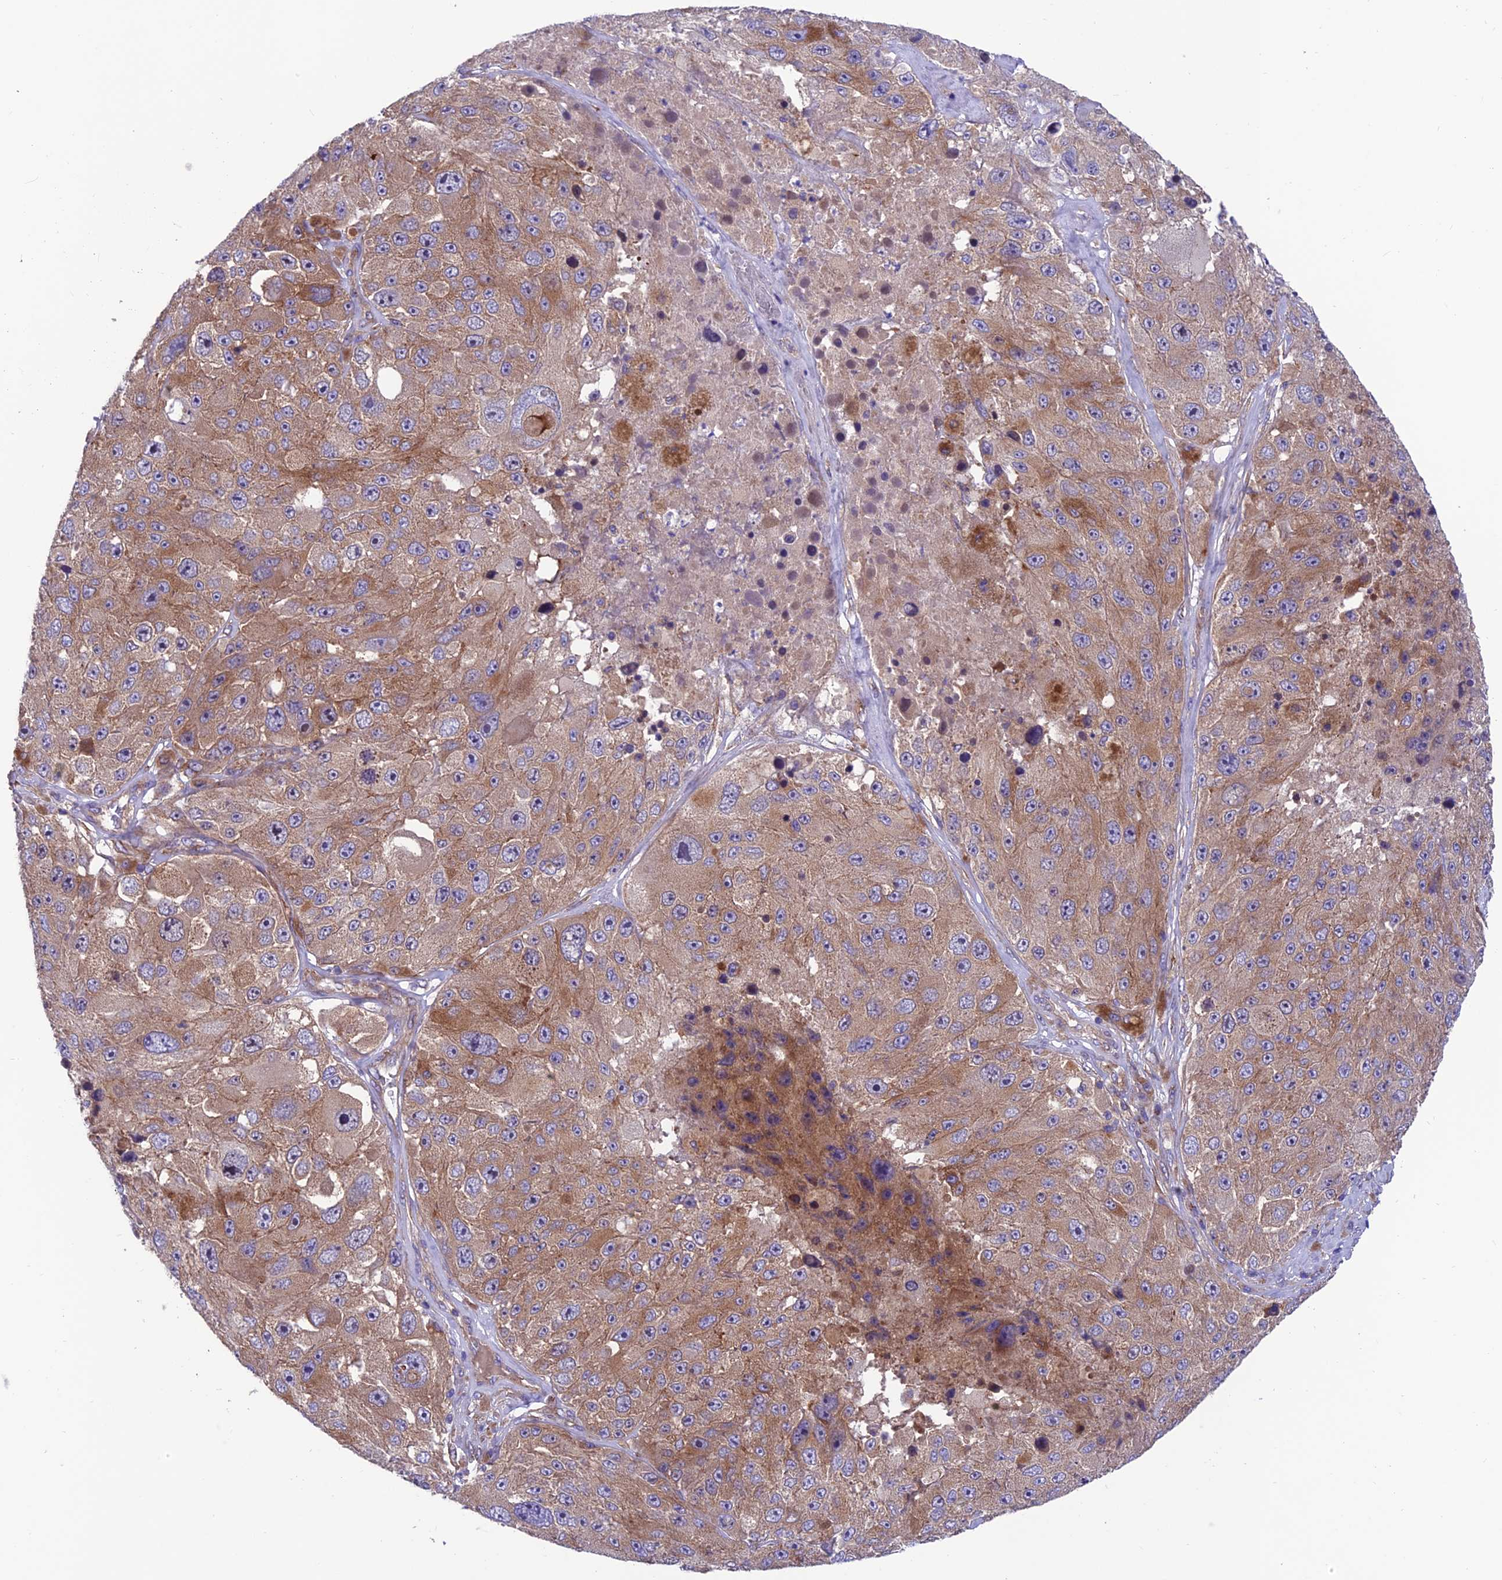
{"staining": {"intensity": "moderate", "quantity": ">75%", "location": "cytoplasmic/membranous"}, "tissue": "melanoma", "cell_type": "Tumor cells", "image_type": "cancer", "snomed": [{"axis": "morphology", "description": "Malignant melanoma, Metastatic site"}, {"axis": "topography", "description": "Lymph node"}], "caption": "Immunohistochemistry of melanoma demonstrates medium levels of moderate cytoplasmic/membranous positivity in about >75% of tumor cells.", "gene": "VPS16", "patient": {"sex": "male", "age": 62}}